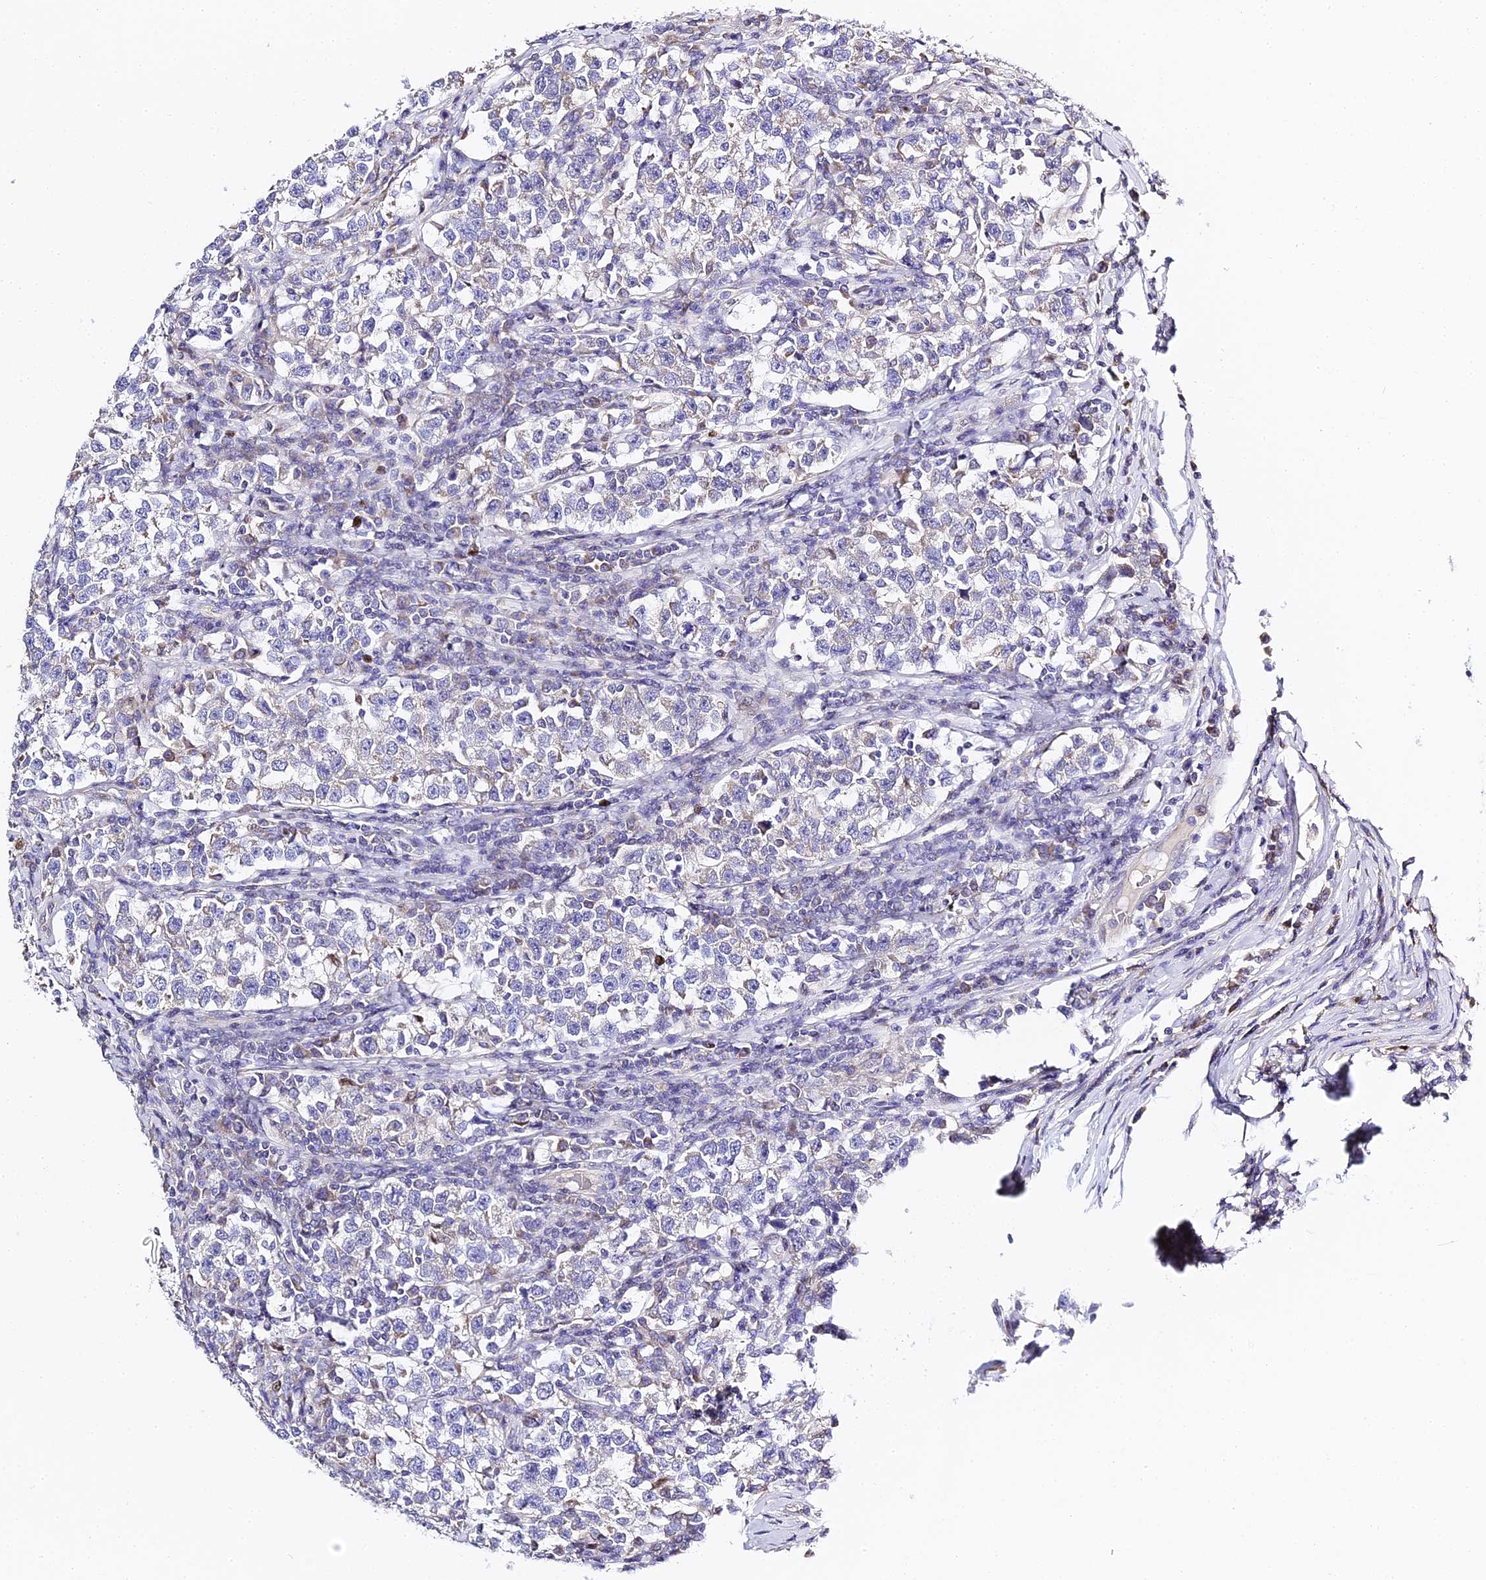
{"staining": {"intensity": "negative", "quantity": "none", "location": "none"}, "tissue": "testis cancer", "cell_type": "Tumor cells", "image_type": "cancer", "snomed": [{"axis": "morphology", "description": "Normal tissue, NOS"}, {"axis": "morphology", "description": "Seminoma, NOS"}, {"axis": "topography", "description": "Testis"}], "caption": "This is an immunohistochemistry (IHC) micrograph of human testis seminoma. There is no positivity in tumor cells.", "gene": "SERP1", "patient": {"sex": "male", "age": 43}}